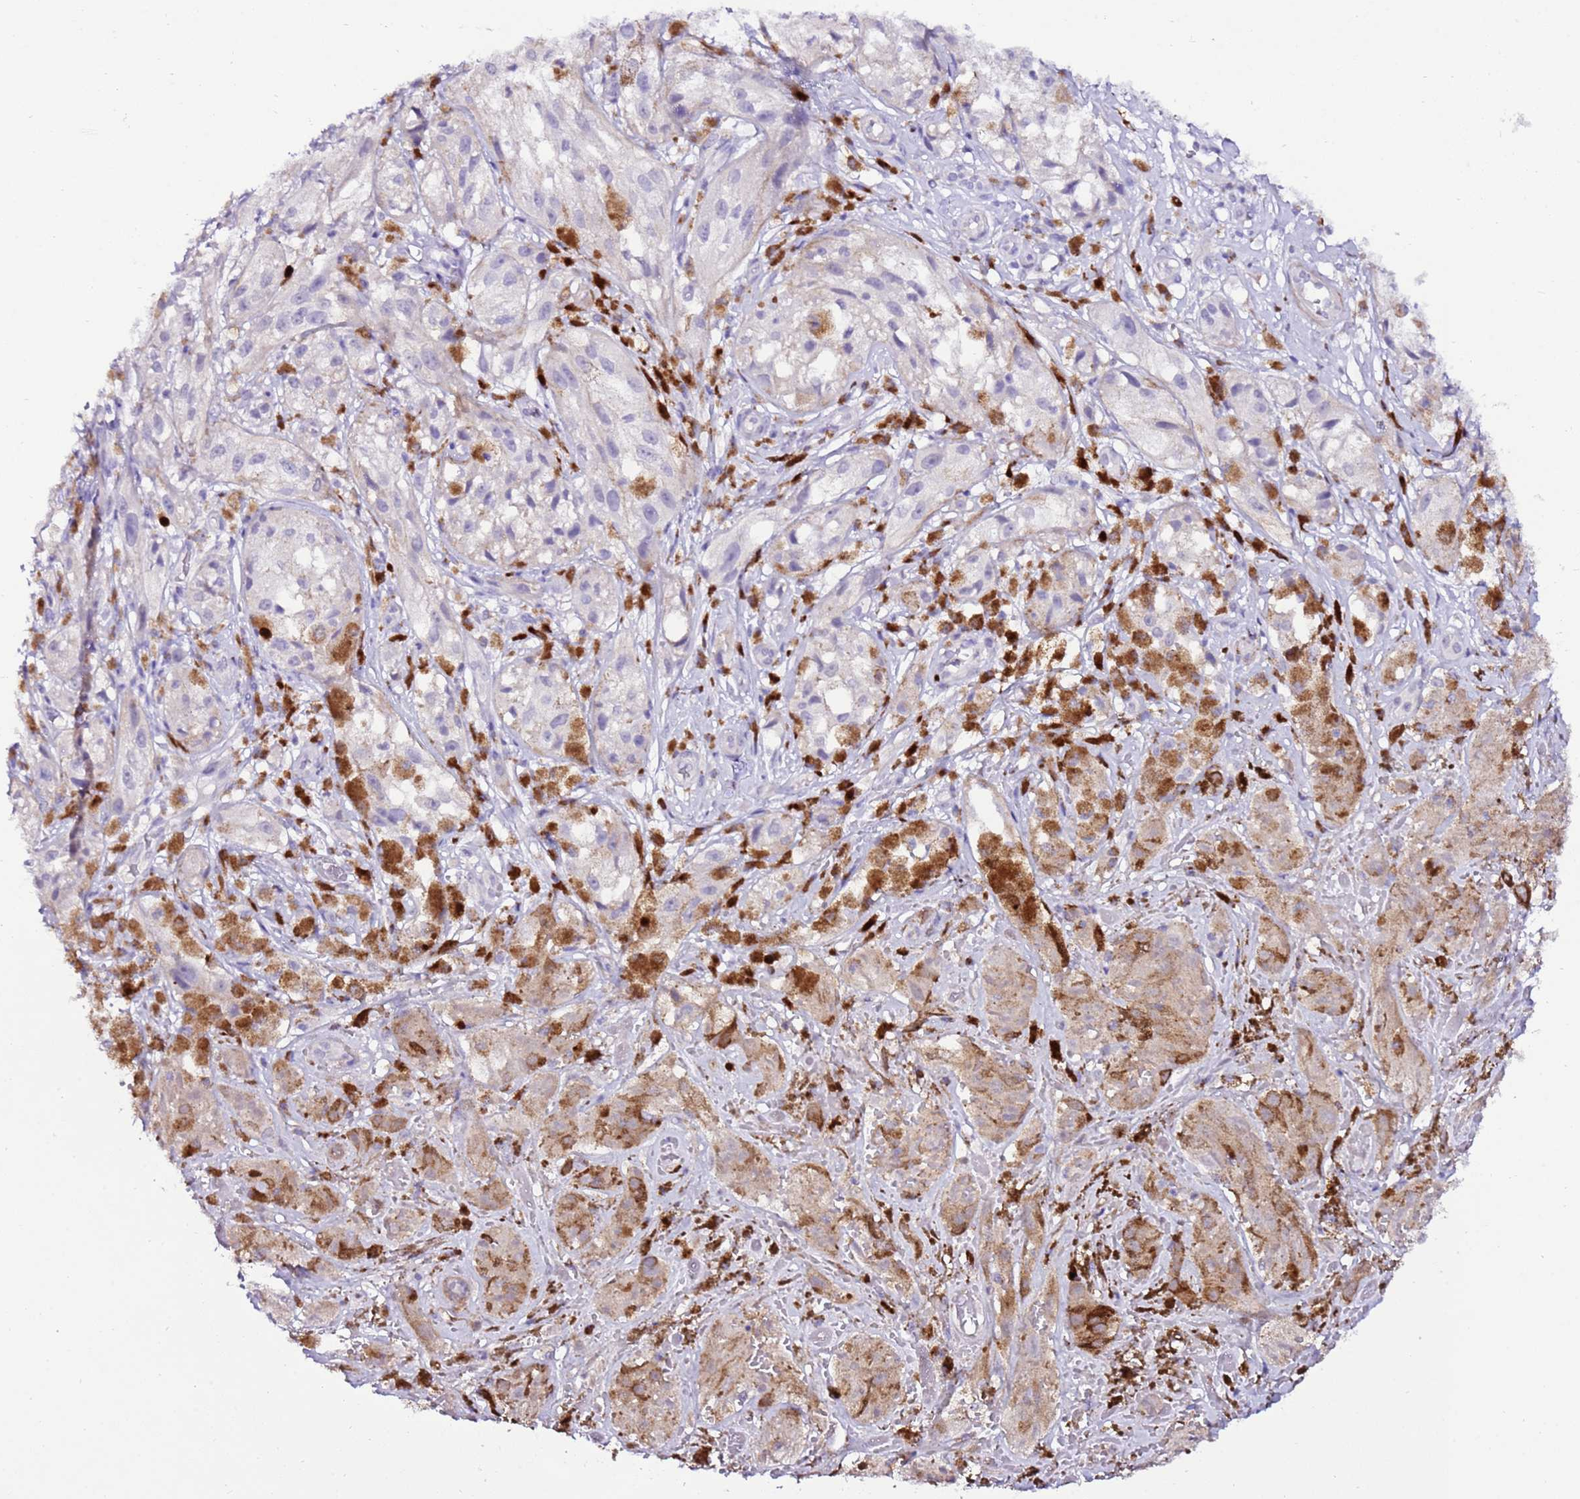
{"staining": {"intensity": "negative", "quantity": "none", "location": "none"}, "tissue": "melanoma", "cell_type": "Tumor cells", "image_type": "cancer", "snomed": [{"axis": "morphology", "description": "Malignant melanoma, NOS"}, {"axis": "topography", "description": "Skin"}], "caption": "Human melanoma stained for a protein using immunohistochemistry (IHC) displays no positivity in tumor cells.", "gene": "ART5", "patient": {"sex": "male", "age": 88}}